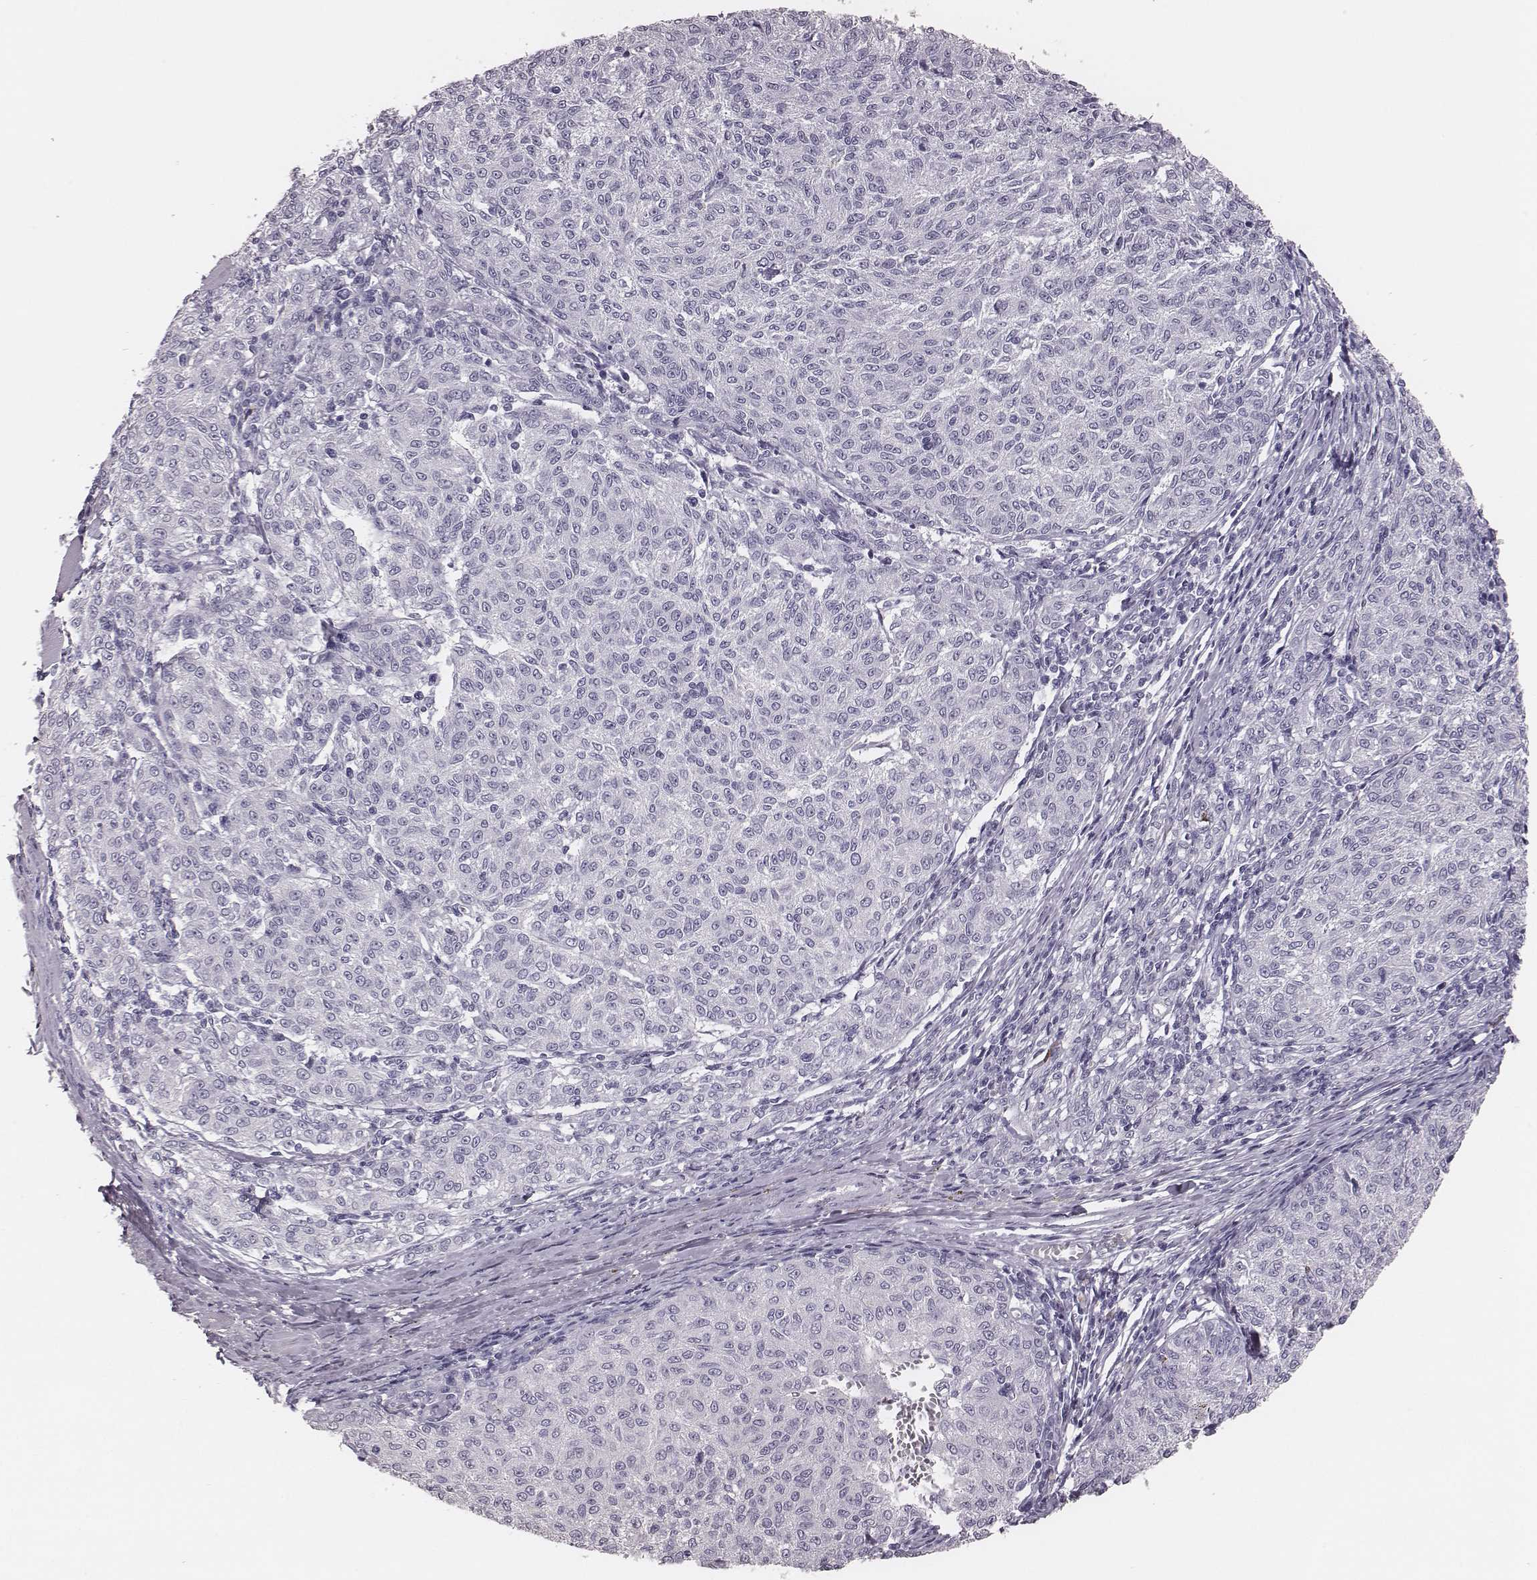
{"staining": {"intensity": "negative", "quantity": "none", "location": "none"}, "tissue": "melanoma", "cell_type": "Tumor cells", "image_type": "cancer", "snomed": [{"axis": "morphology", "description": "Malignant melanoma, NOS"}, {"axis": "topography", "description": "Skin"}], "caption": "An immunohistochemistry (IHC) photomicrograph of melanoma is shown. There is no staining in tumor cells of melanoma.", "gene": "CSH1", "patient": {"sex": "female", "age": 72}}